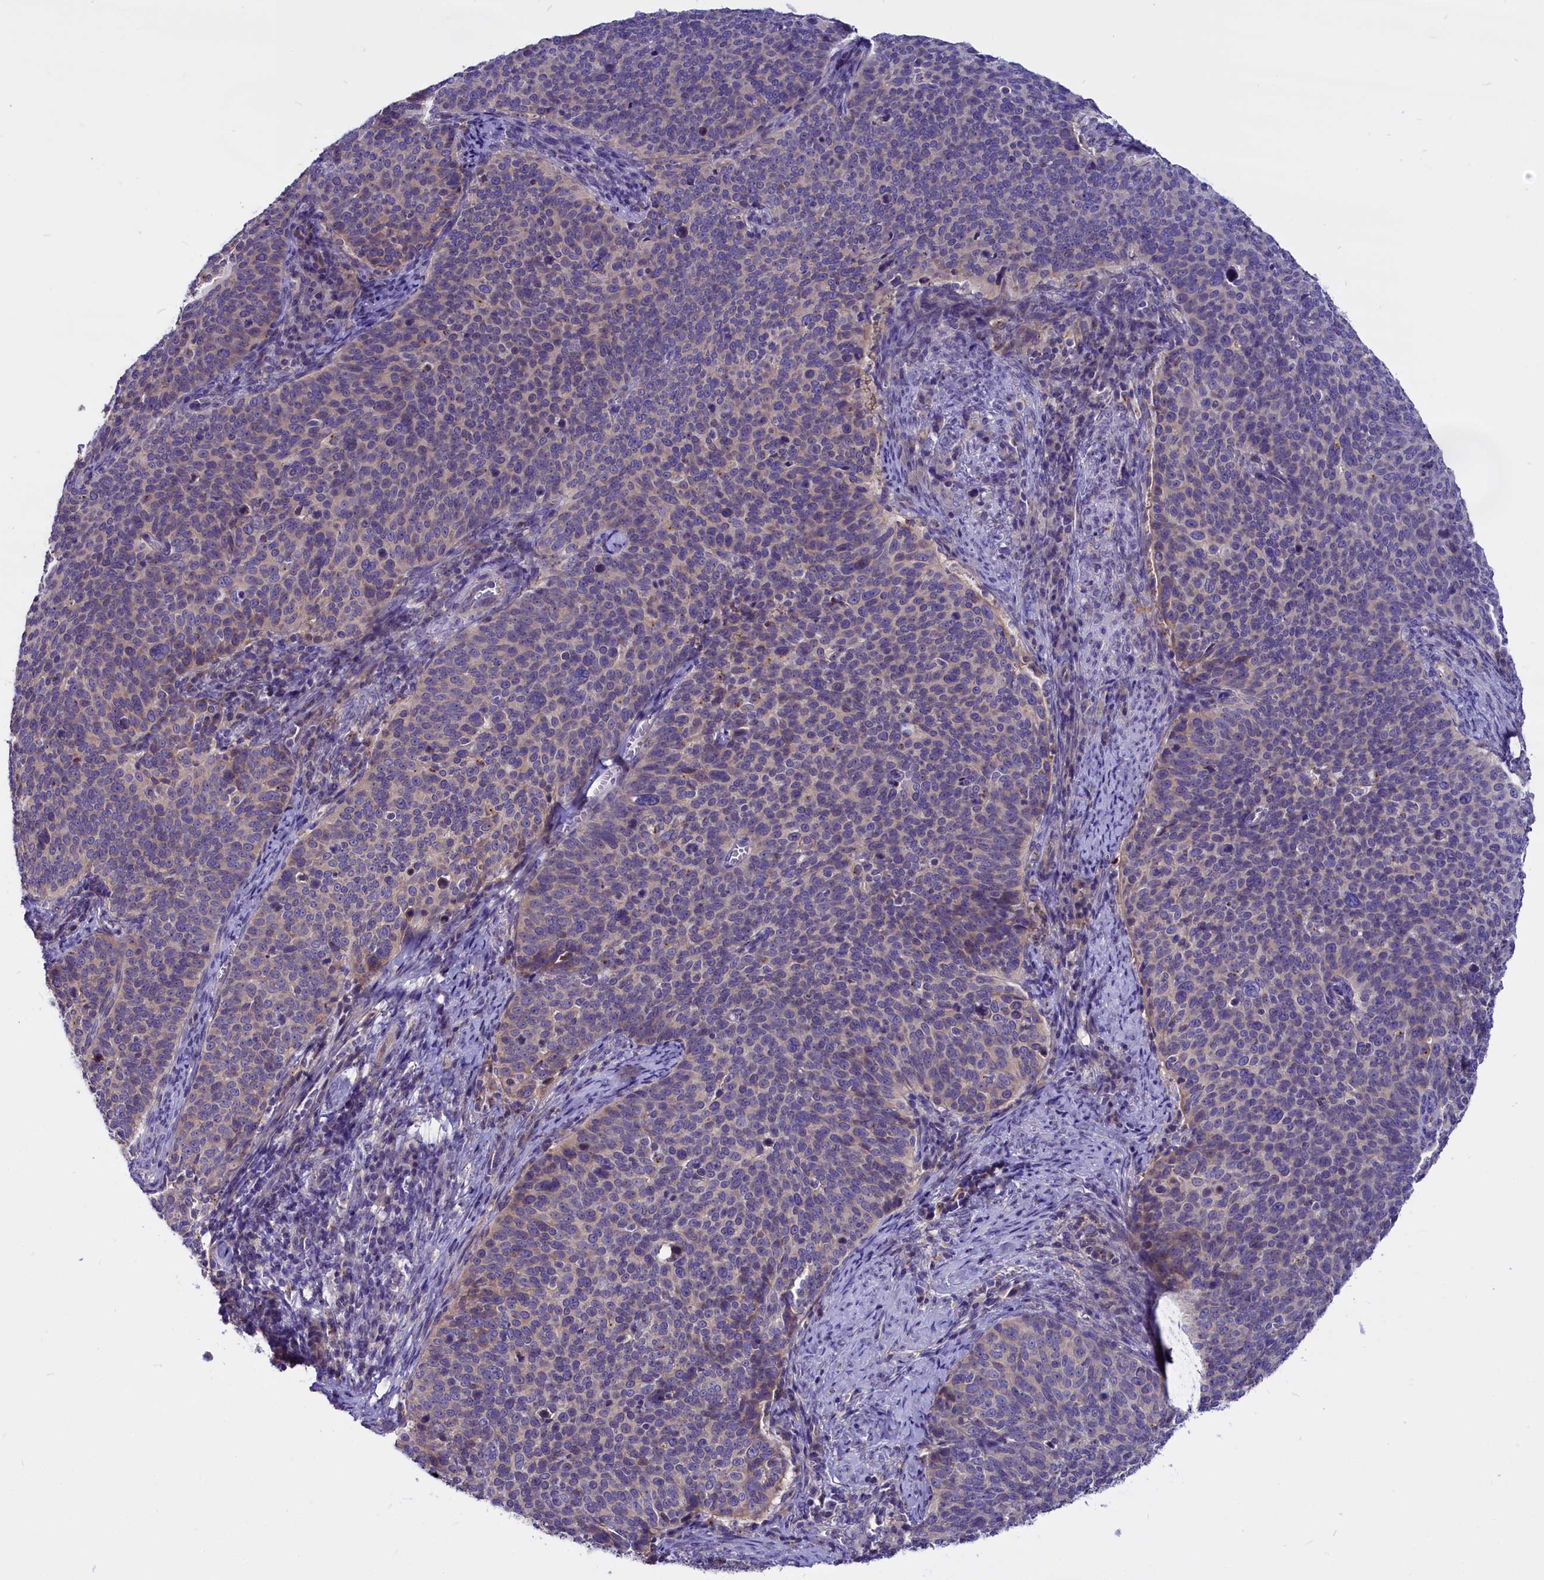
{"staining": {"intensity": "weak", "quantity": "<25%", "location": "cytoplasmic/membranous"}, "tissue": "cervical cancer", "cell_type": "Tumor cells", "image_type": "cancer", "snomed": [{"axis": "morphology", "description": "Normal tissue, NOS"}, {"axis": "morphology", "description": "Squamous cell carcinoma, NOS"}, {"axis": "topography", "description": "Cervix"}], "caption": "DAB immunohistochemical staining of cervical cancer (squamous cell carcinoma) shows no significant staining in tumor cells. (Immunohistochemistry (ihc), brightfield microscopy, high magnification).", "gene": "CEP170", "patient": {"sex": "female", "age": 39}}